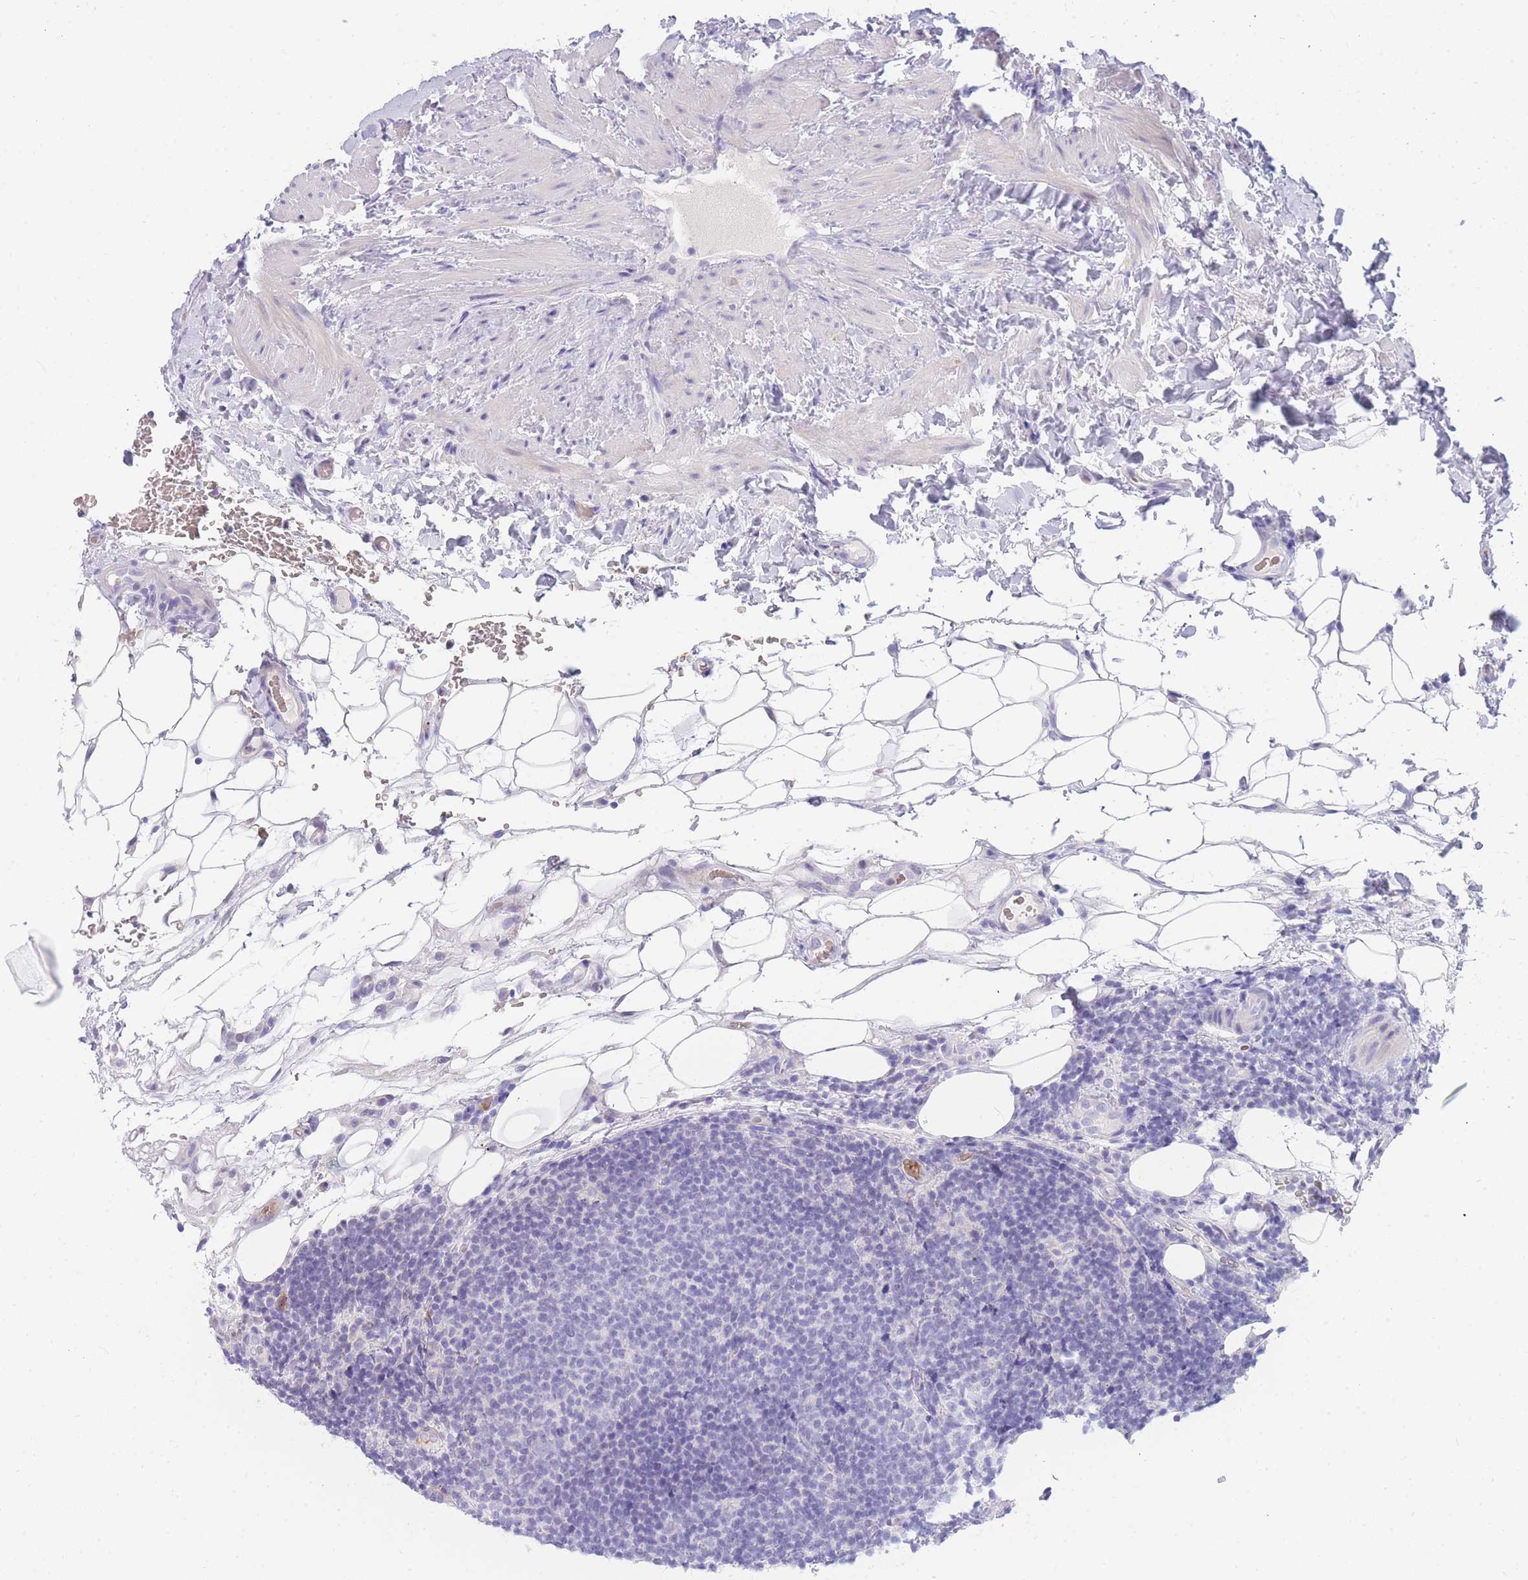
{"staining": {"intensity": "negative", "quantity": "none", "location": "none"}, "tissue": "lymphoma", "cell_type": "Tumor cells", "image_type": "cancer", "snomed": [{"axis": "morphology", "description": "Malignant lymphoma, non-Hodgkin's type, Low grade"}, {"axis": "topography", "description": "Lymph node"}], "caption": "This is an immunohistochemistry micrograph of malignant lymphoma, non-Hodgkin's type (low-grade). There is no staining in tumor cells.", "gene": "NKX1-2", "patient": {"sex": "male", "age": 66}}